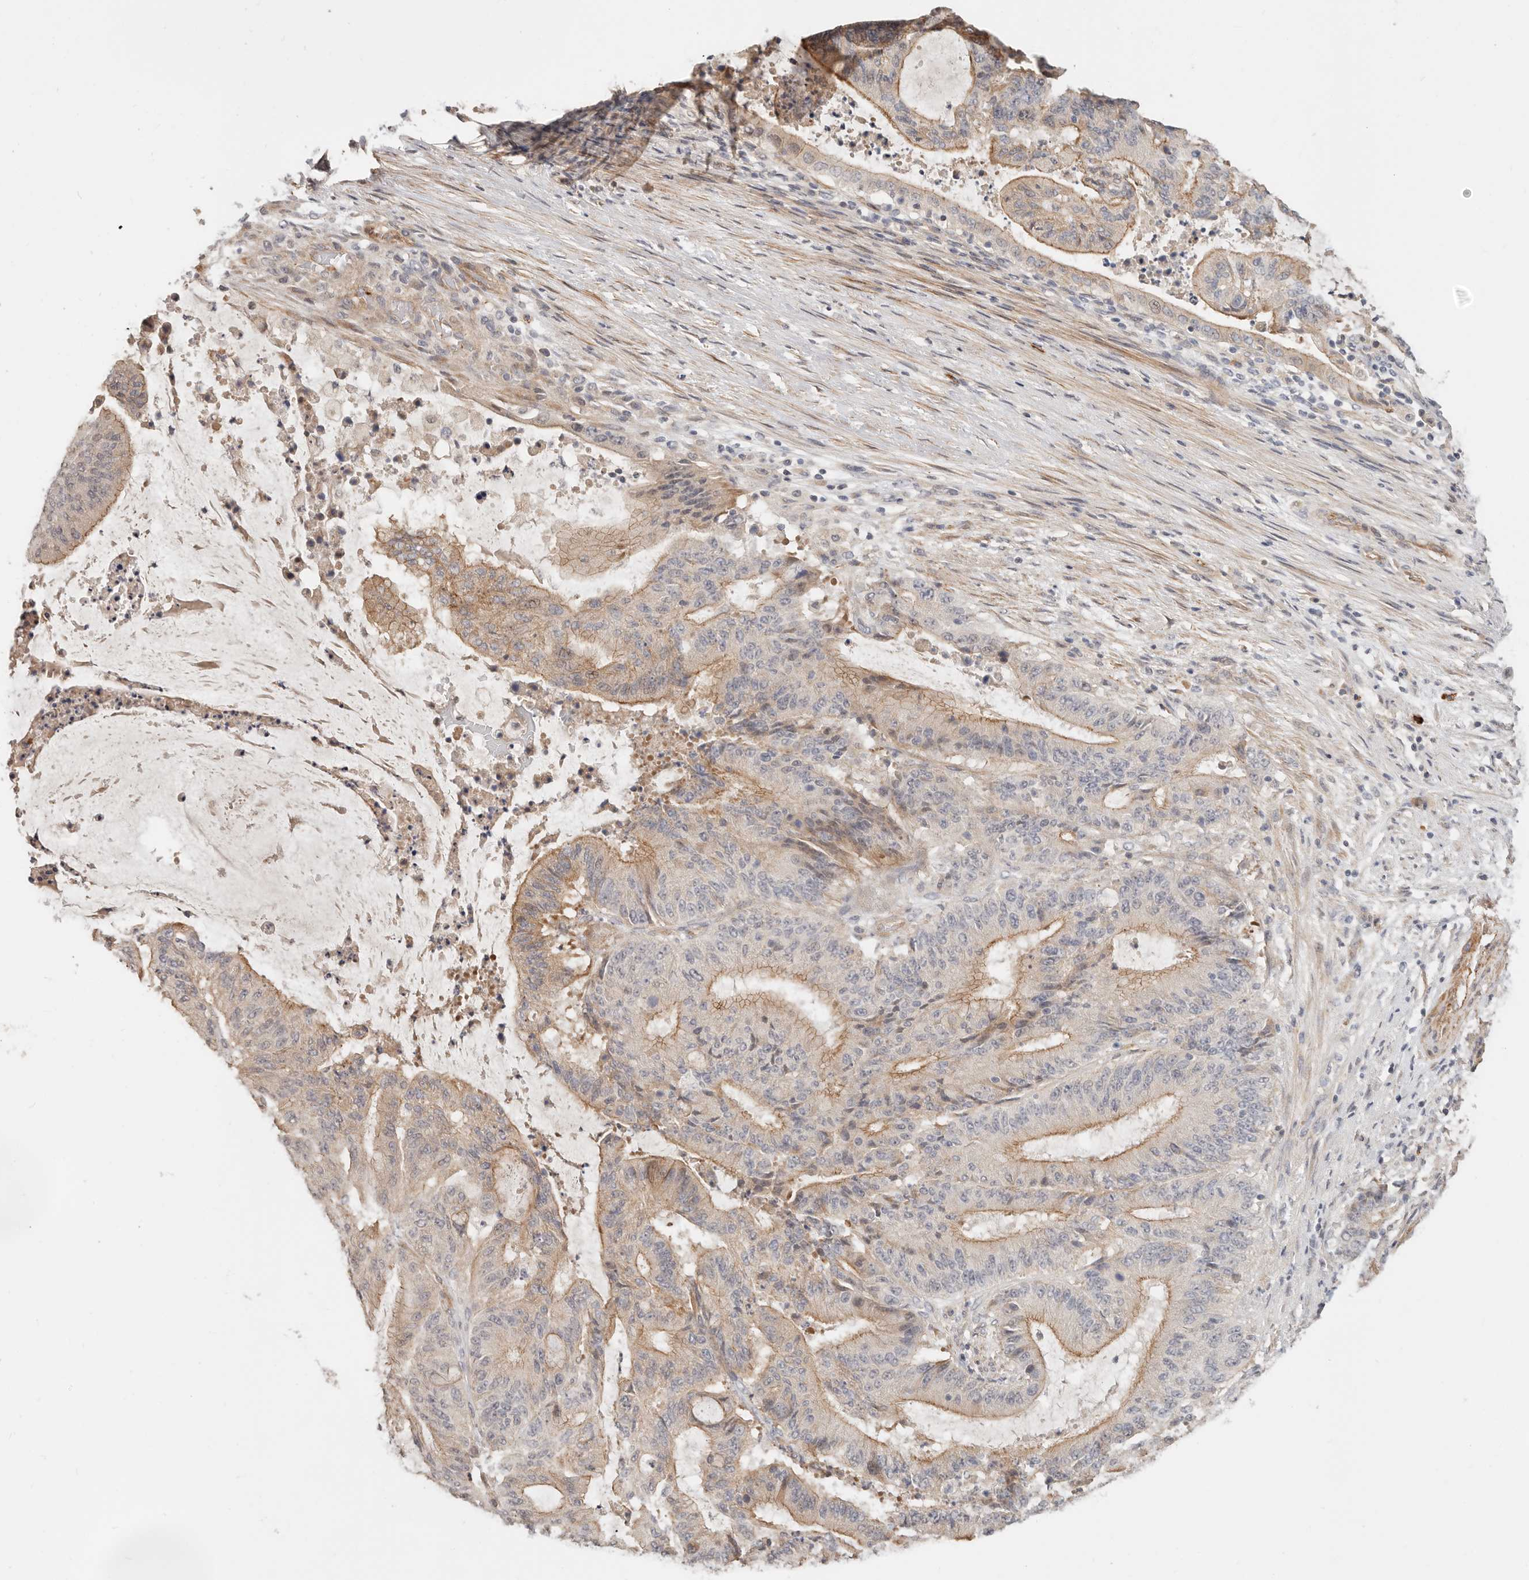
{"staining": {"intensity": "moderate", "quantity": "25%-75%", "location": "cytoplasmic/membranous"}, "tissue": "liver cancer", "cell_type": "Tumor cells", "image_type": "cancer", "snomed": [{"axis": "morphology", "description": "Normal tissue, NOS"}, {"axis": "morphology", "description": "Cholangiocarcinoma"}, {"axis": "topography", "description": "Liver"}, {"axis": "topography", "description": "Peripheral nerve tissue"}], "caption": "Cholangiocarcinoma (liver) stained with DAB (3,3'-diaminobenzidine) immunohistochemistry shows medium levels of moderate cytoplasmic/membranous expression in approximately 25%-75% of tumor cells.", "gene": "ZRANB1", "patient": {"sex": "female", "age": 73}}